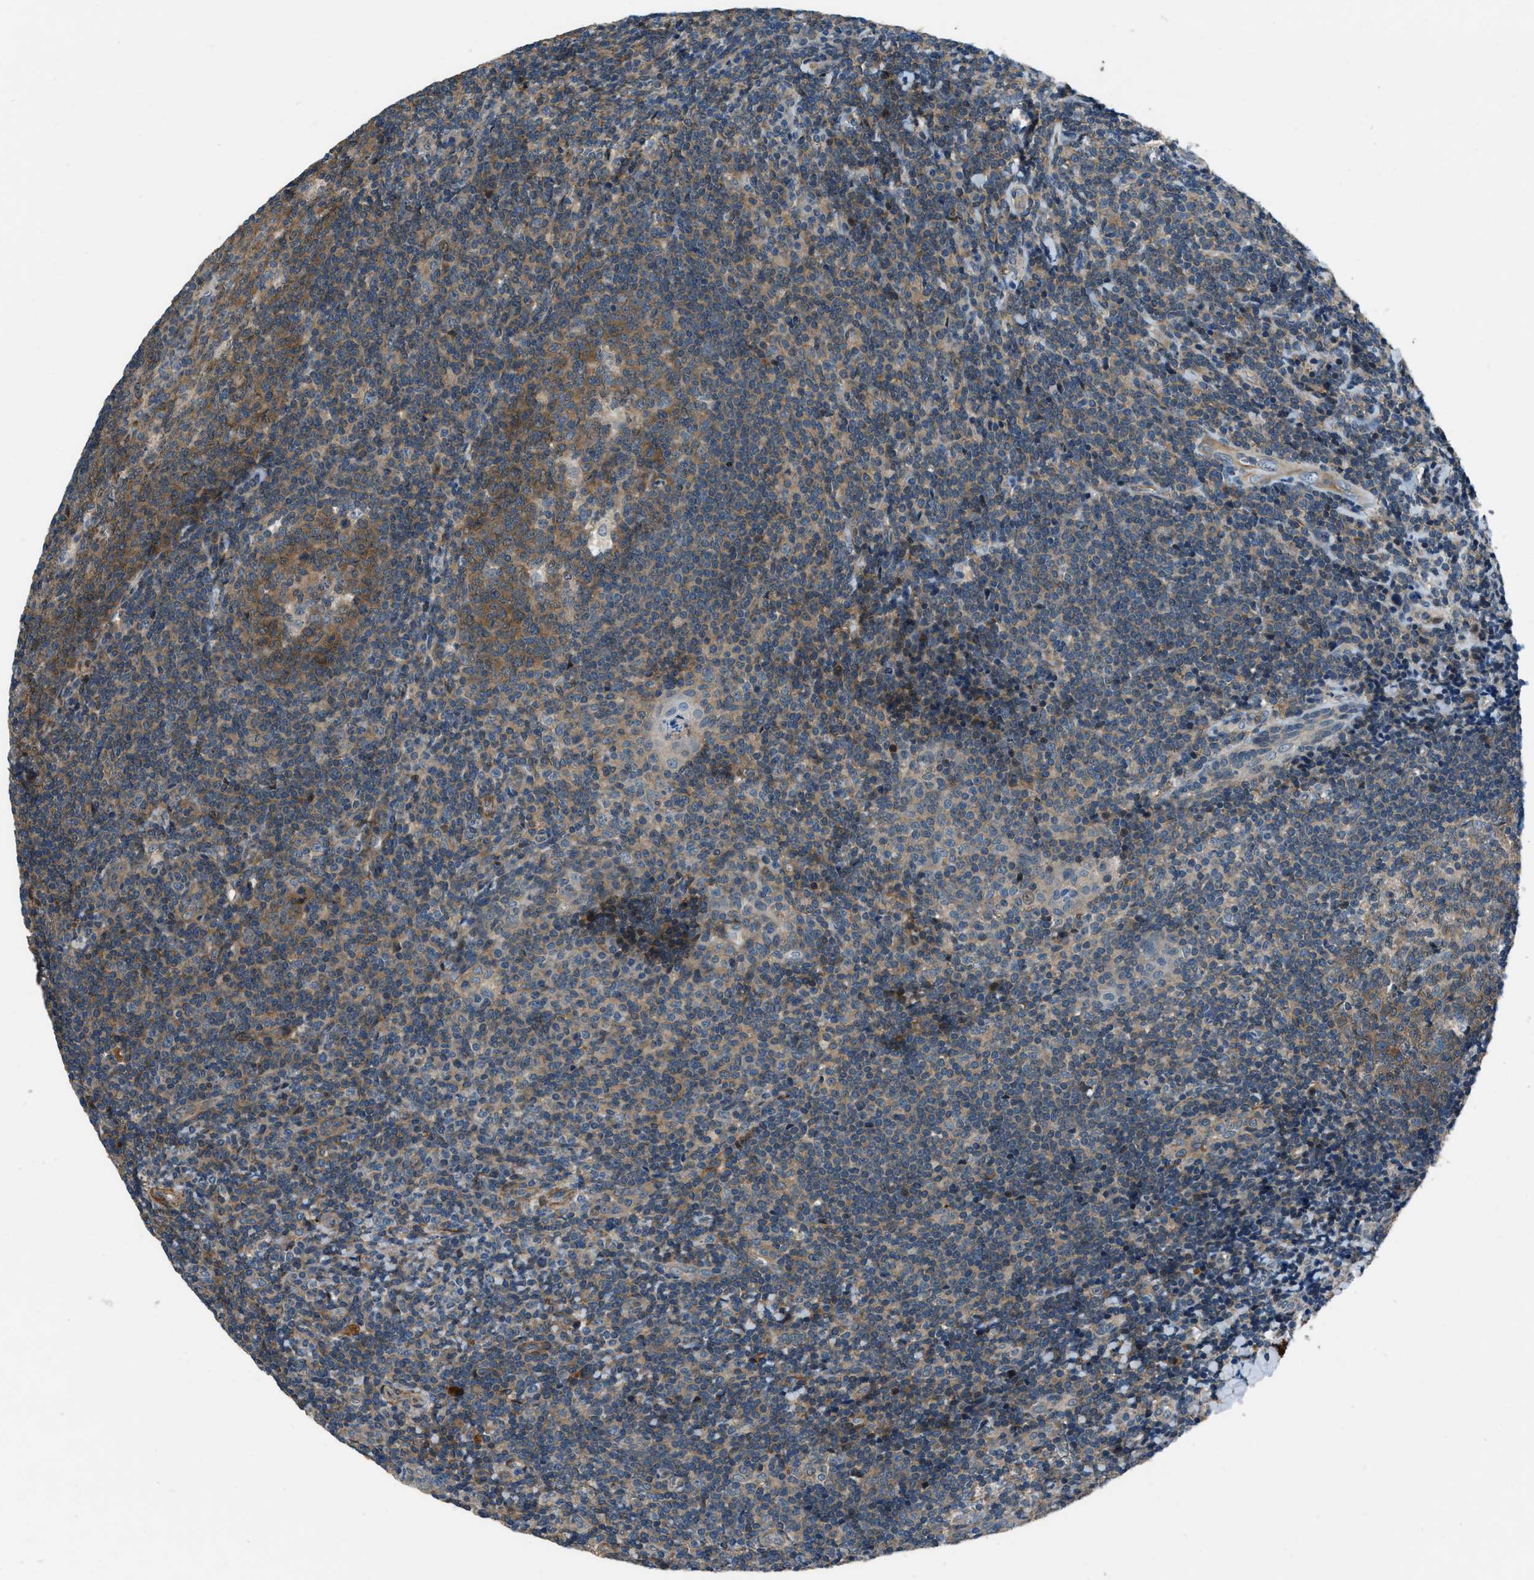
{"staining": {"intensity": "moderate", "quantity": ">75%", "location": "cytoplasmic/membranous"}, "tissue": "tonsil", "cell_type": "Germinal center cells", "image_type": "normal", "snomed": [{"axis": "morphology", "description": "Normal tissue, NOS"}, {"axis": "topography", "description": "Tonsil"}], "caption": "Immunohistochemistry micrograph of benign tonsil: human tonsil stained using immunohistochemistry (IHC) reveals medium levels of moderate protein expression localized specifically in the cytoplasmic/membranous of germinal center cells, appearing as a cytoplasmic/membranous brown color.", "gene": "NUDCD3", "patient": {"sex": "male", "age": 37}}